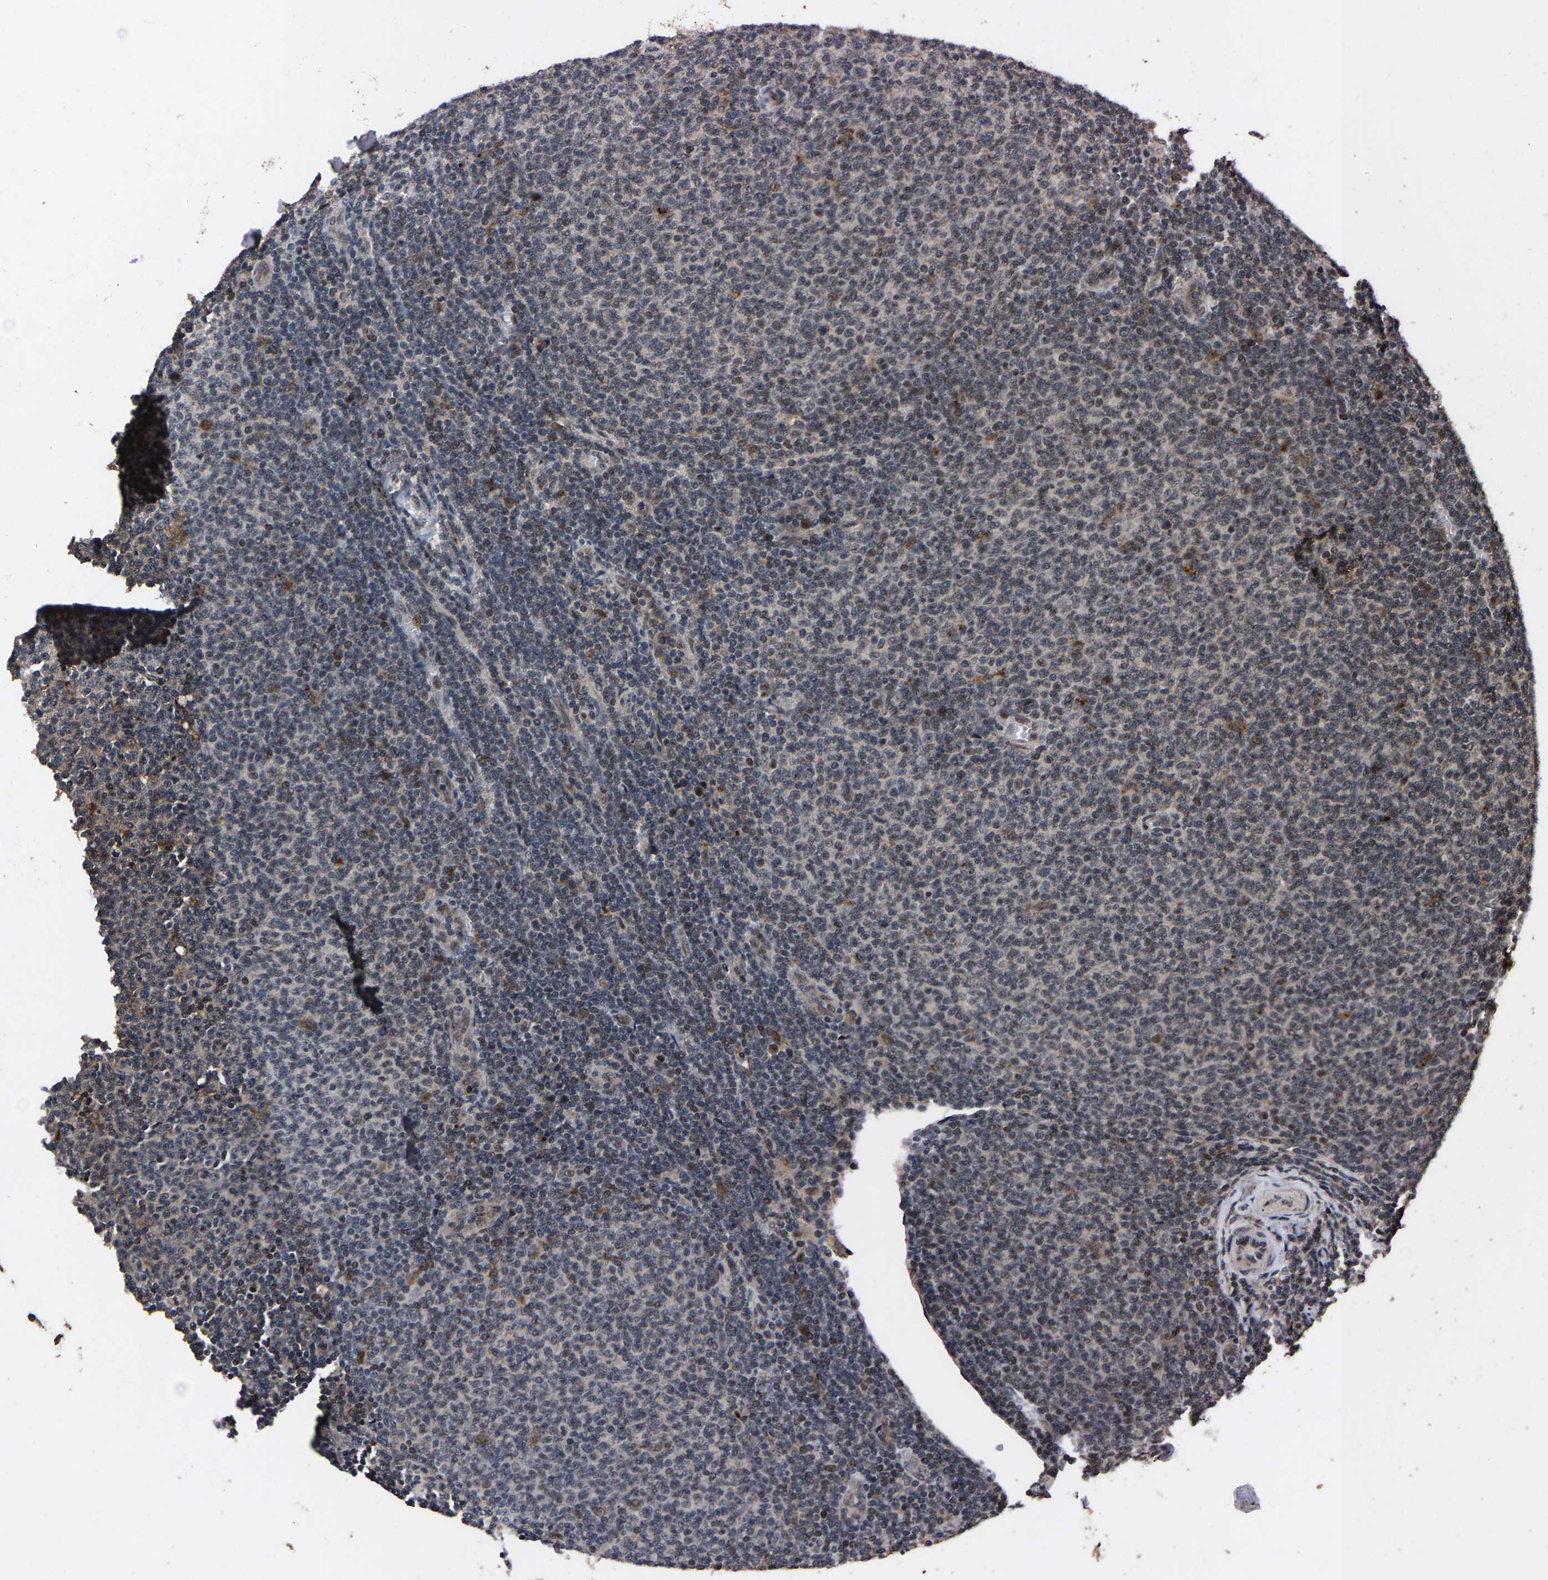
{"staining": {"intensity": "weak", "quantity": "<25%", "location": "nuclear"}, "tissue": "lymphoma", "cell_type": "Tumor cells", "image_type": "cancer", "snomed": [{"axis": "morphology", "description": "Malignant lymphoma, non-Hodgkin's type, Low grade"}, {"axis": "topography", "description": "Lymph node"}], "caption": "DAB (3,3'-diaminobenzidine) immunohistochemical staining of low-grade malignant lymphoma, non-Hodgkin's type reveals no significant staining in tumor cells.", "gene": "HAUS6", "patient": {"sex": "male", "age": 66}}